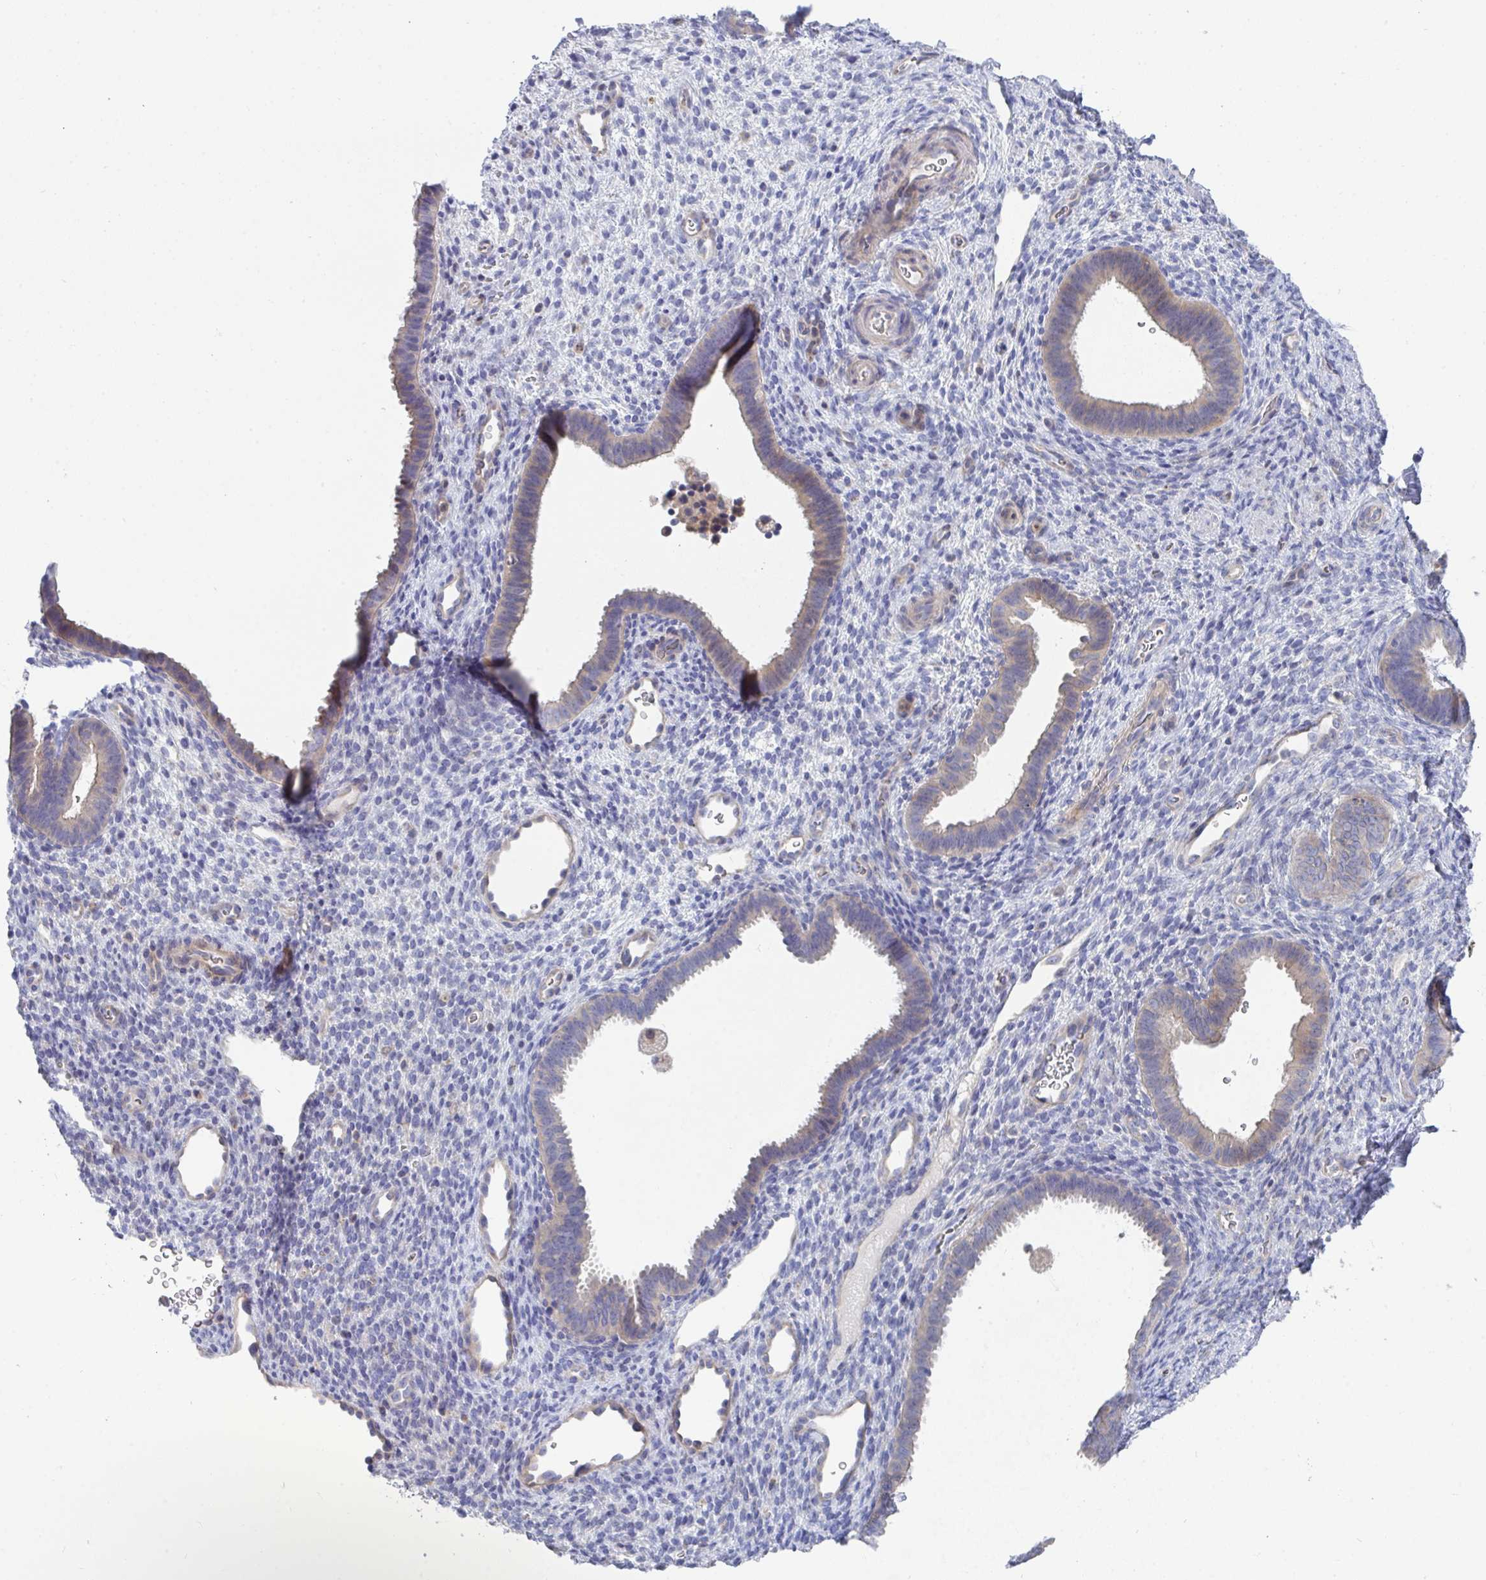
{"staining": {"intensity": "negative", "quantity": "none", "location": "none"}, "tissue": "endometrium", "cell_type": "Cells in endometrial stroma", "image_type": "normal", "snomed": [{"axis": "morphology", "description": "Normal tissue, NOS"}, {"axis": "topography", "description": "Endometrium"}], "caption": "Immunohistochemistry photomicrograph of normal endometrium: endometrium stained with DAB (3,3'-diaminobenzidine) reveals no significant protein positivity in cells in endometrial stroma.", "gene": "P2RX3", "patient": {"sex": "female", "age": 34}}